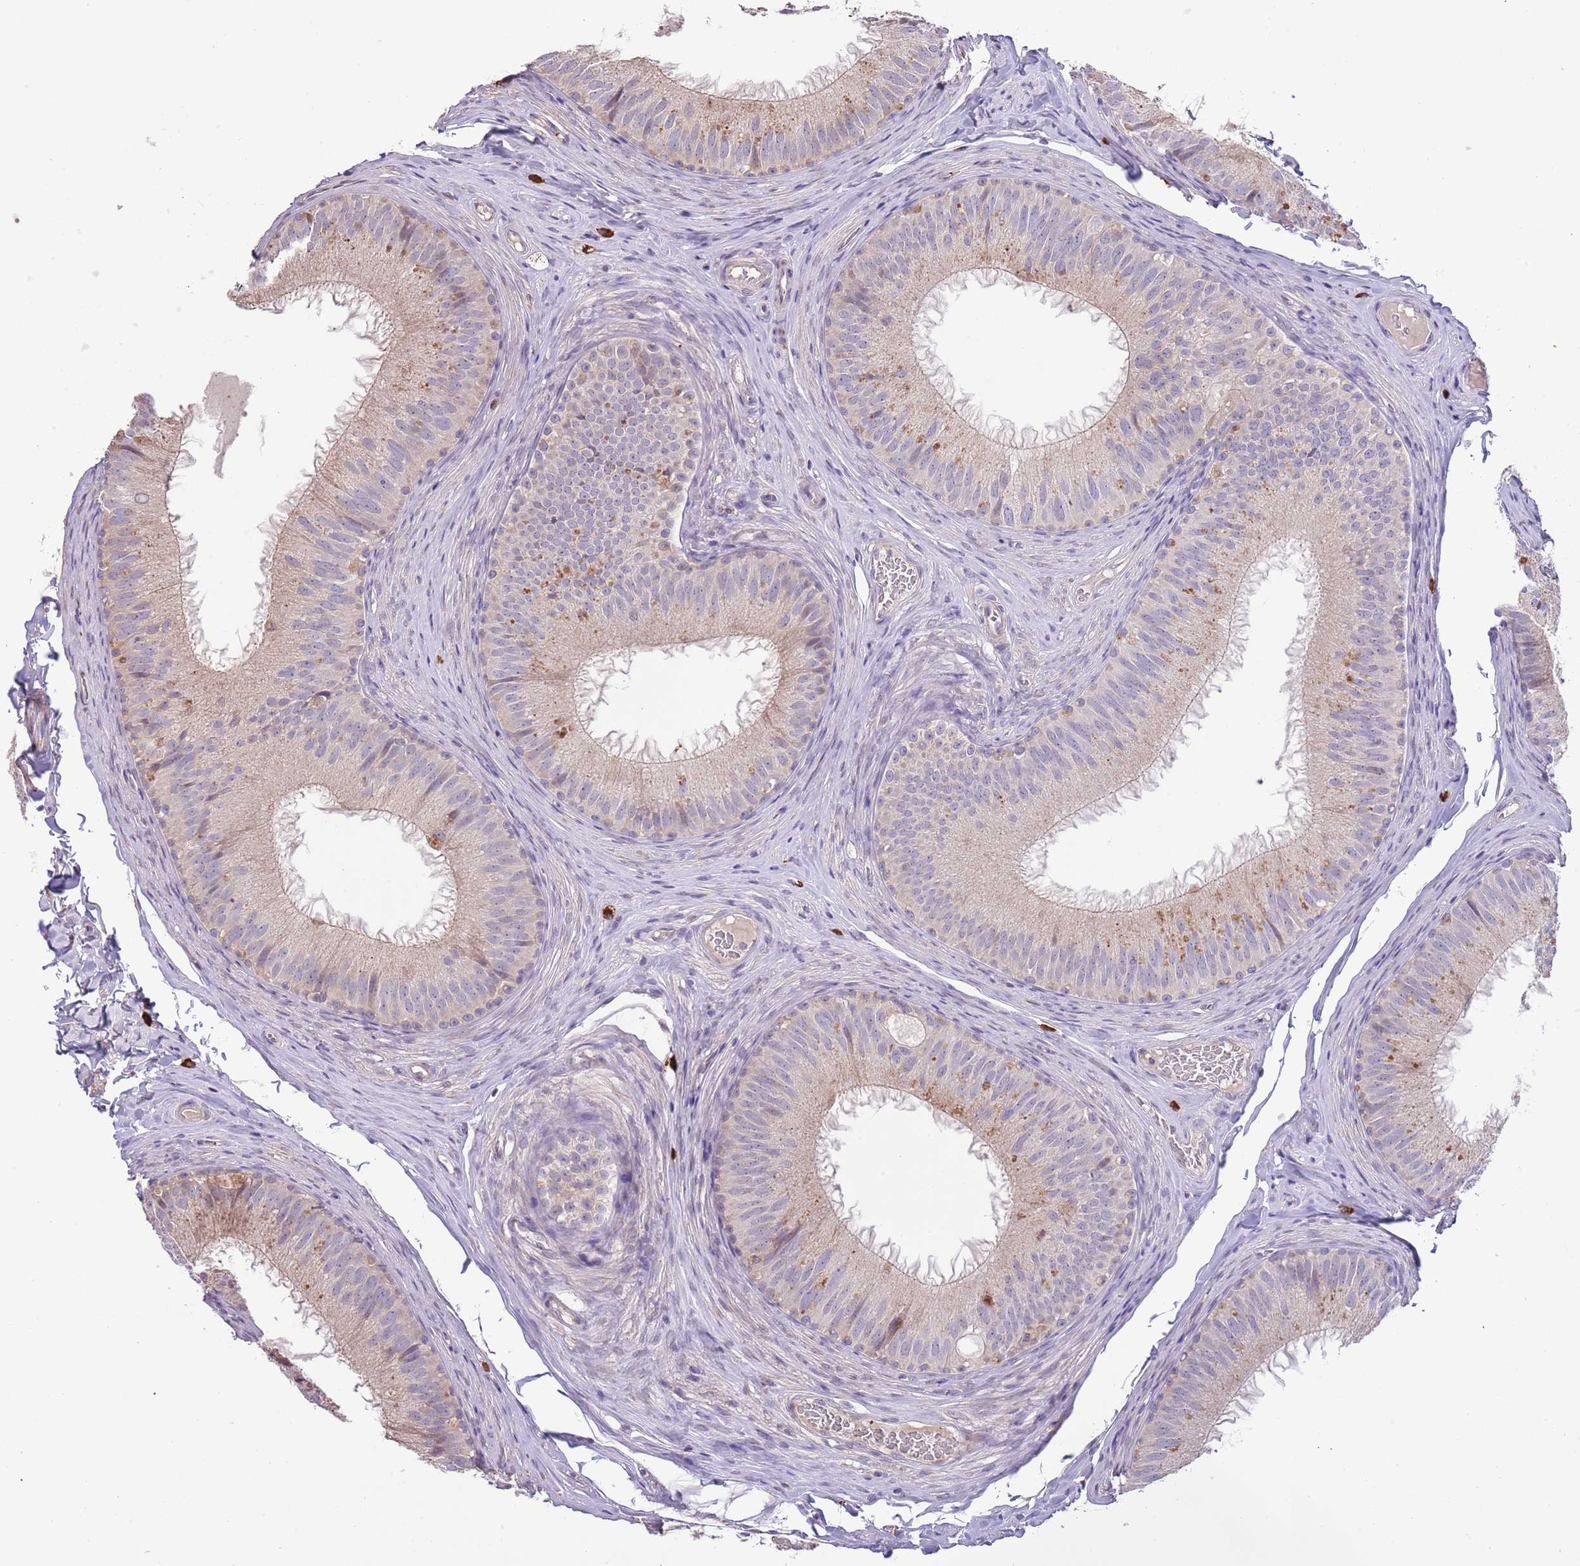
{"staining": {"intensity": "moderate", "quantity": "<25%", "location": "cytoplasmic/membranous"}, "tissue": "epididymis", "cell_type": "Glandular cells", "image_type": "normal", "snomed": [{"axis": "morphology", "description": "Normal tissue, NOS"}, {"axis": "topography", "description": "Epididymis"}], "caption": "Benign epididymis reveals moderate cytoplasmic/membranous expression in about <25% of glandular cells, visualized by immunohistochemistry.", "gene": "P2RY13", "patient": {"sex": "male", "age": 34}}